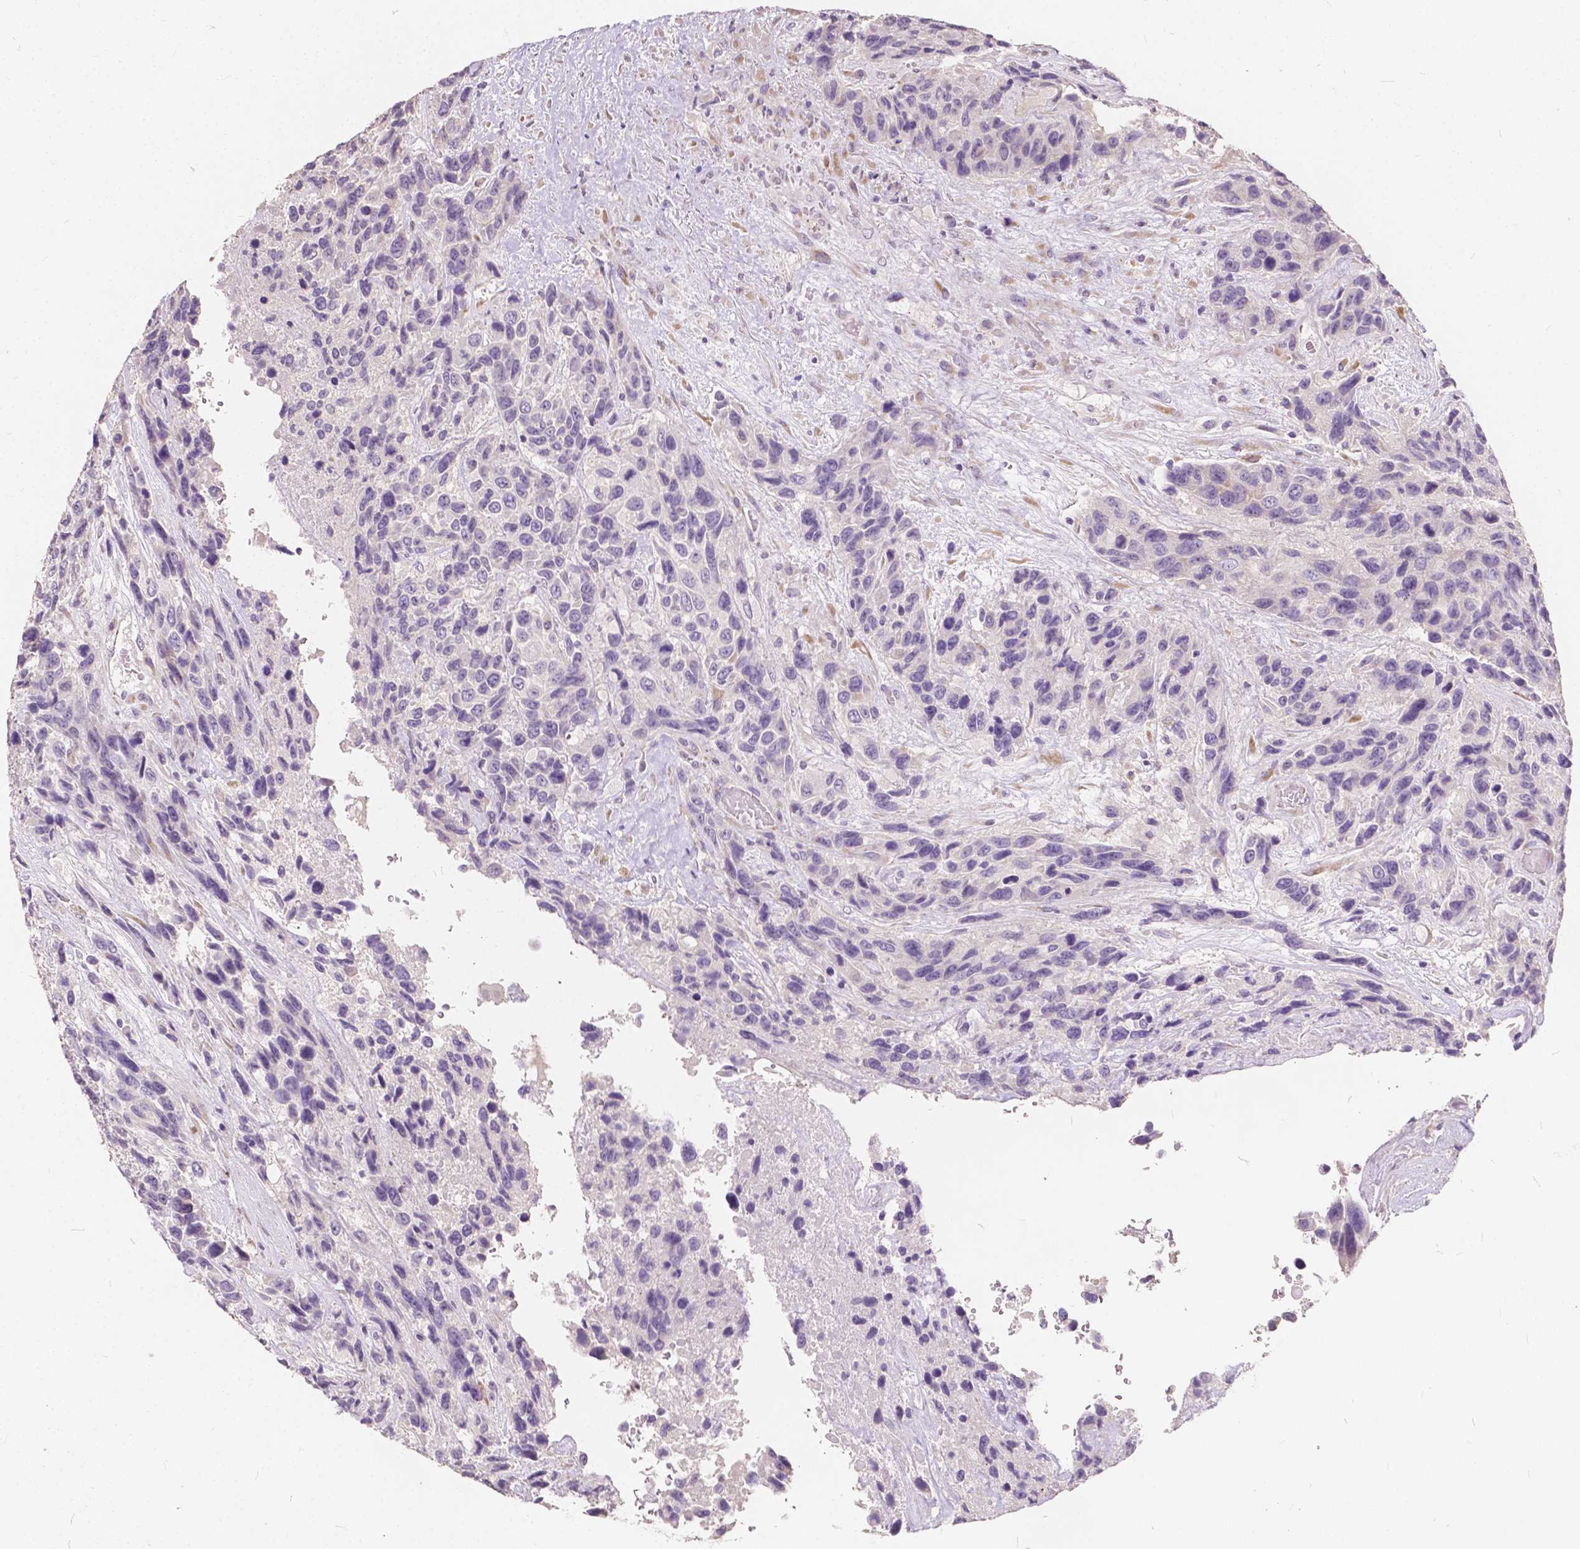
{"staining": {"intensity": "negative", "quantity": "none", "location": "none"}, "tissue": "urothelial cancer", "cell_type": "Tumor cells", "image_type": "cancer", "snomed": [{"axis": "morphology", "description": "Urothelial carcinoma, High grade"}, {"axis": "topography", "description": "Urinary bladder"}], "caption": "High magnification brightfield microscopy of urothelial cancer stained with DAB (3,3'-diaminobenzidine) (brown) and counterstained with hematoxylin (blue): tumor cells show no significant positivity.", "gene": "SLC7A8", "patient": {"sex": "female", "age": 70}}